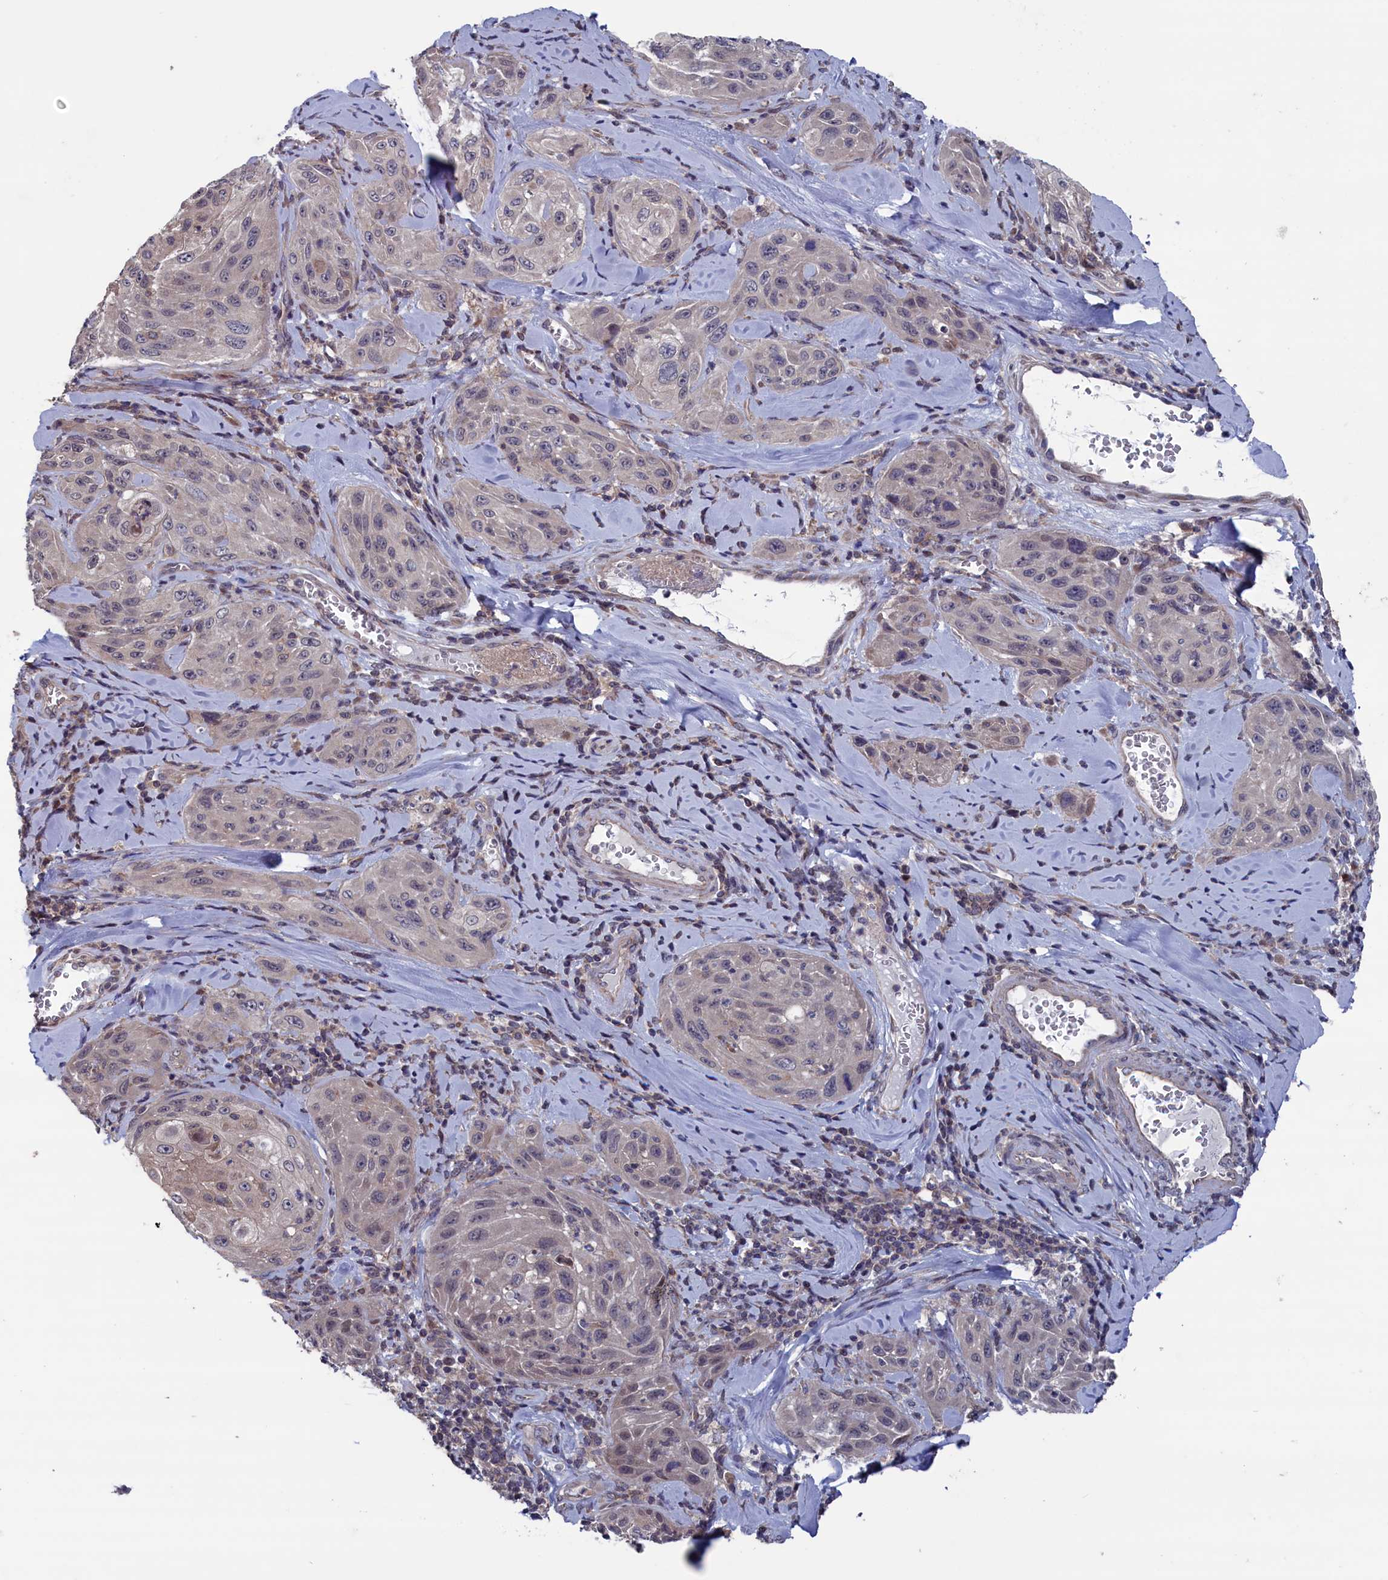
{"staining": {"intensity": "weak", "quantity": "<25%", "location": "nuclear"}, "tissue": "cervical cancer", "cell_type": "Tumor cells", "image_type": "cancer", "snomed": [{"axis": "morphology", "description": "Squamous cell carcinoma, NOS"}, {"axis": "topography", "description": "Cervix"}], "caption": "High power microscopy image of an immunohistochemistry image of squamous cell carcinoma (cervical), revealing no significant positivity in tumor cells.", "gene": "SPATA13", "patient": {"sex": "female", "age": 42}}